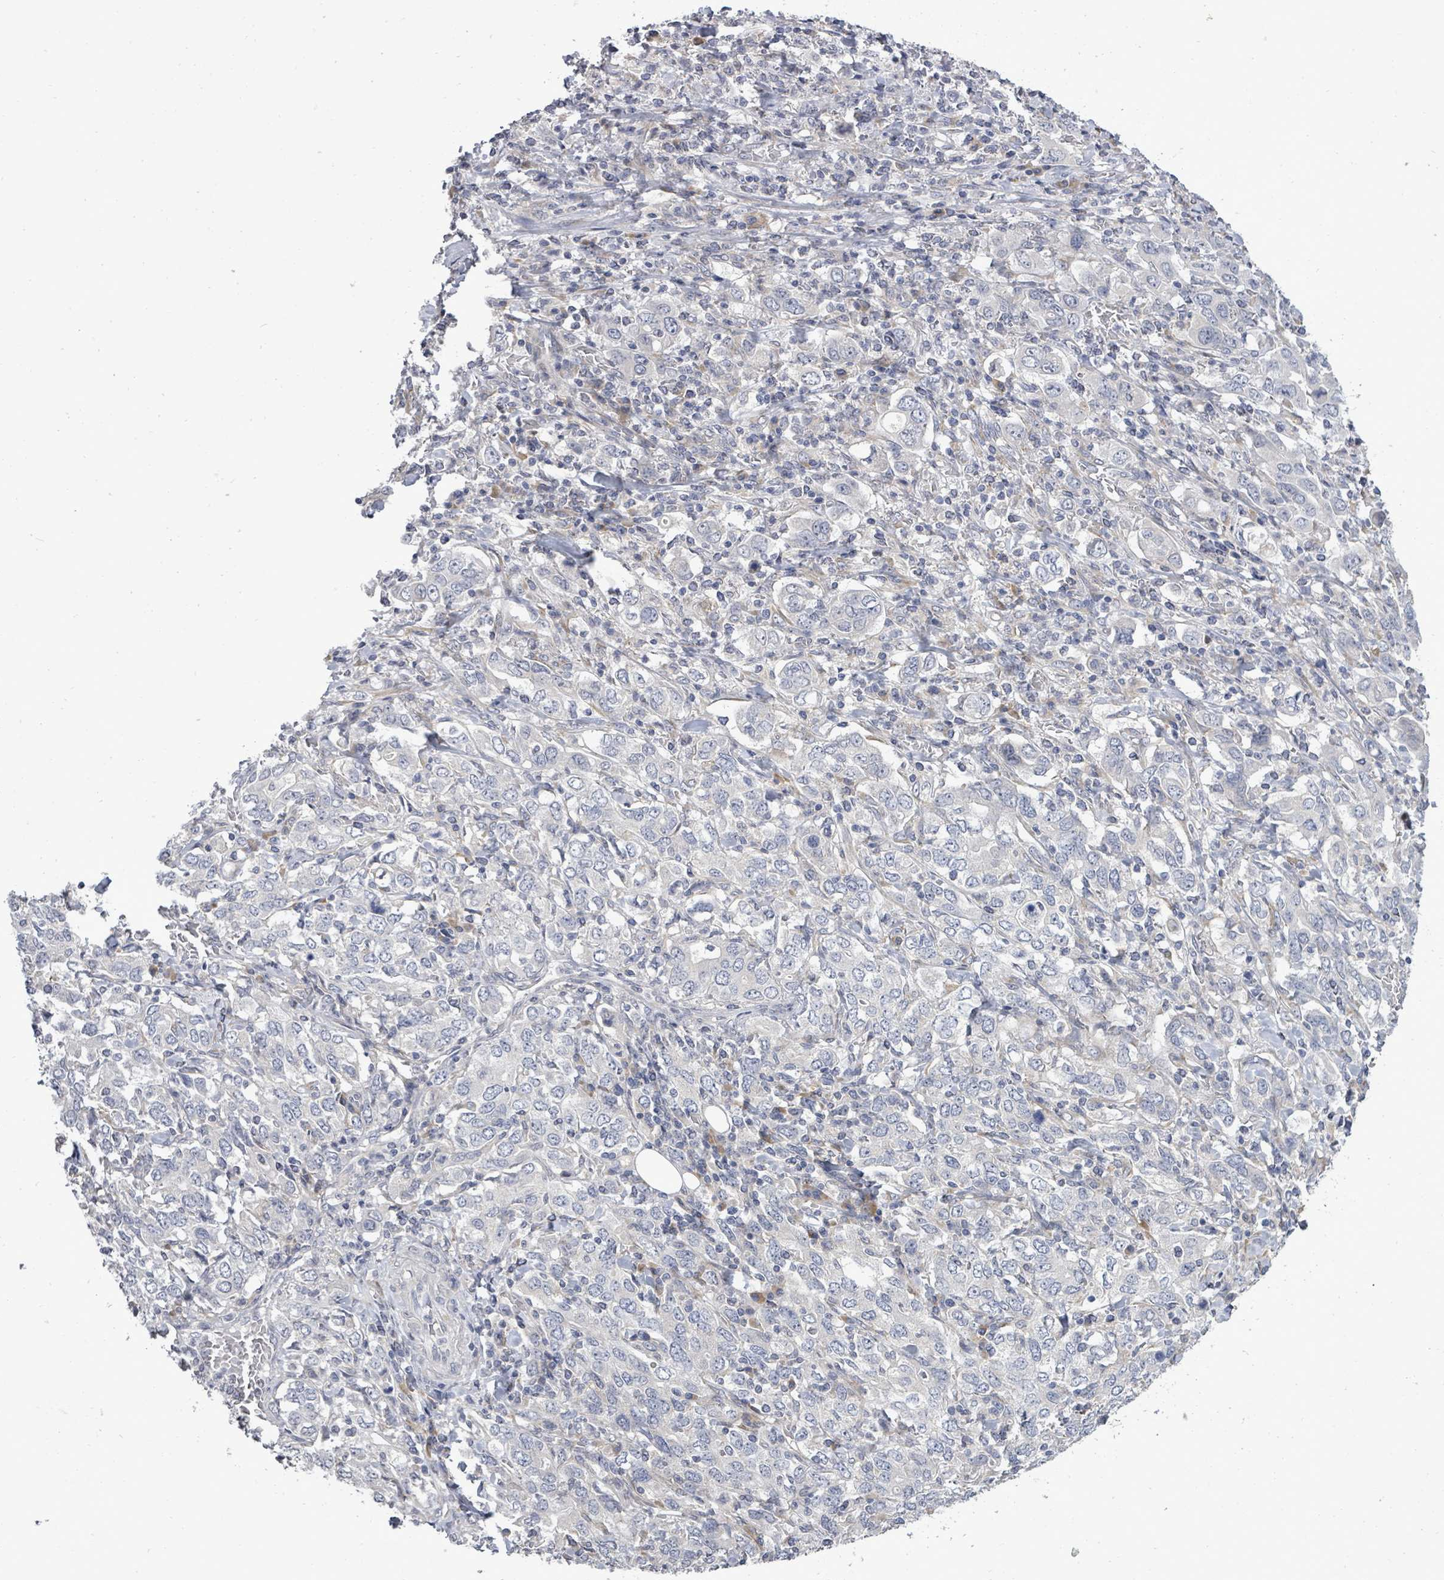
{"staining": {"intensity": "negative", "quantity": "none", "location": "none"}, "tissue": "stomach cancer", "cell_type": "Tumor cells", "image_type": "cancer", "snomed": [{"axis": "morphology", "description": "Adenocarcinoma, NOS"}, {"axis": "topography", "description": "Stomach, upper"}, {"axis": "topography", "description": "Stomach"}], "caption": "Micrograph shows no significant protein staining in tumor cells of stomach cancer.", "gene": "POMGNT2", "patient": {"sex": "male", "age": 62}}